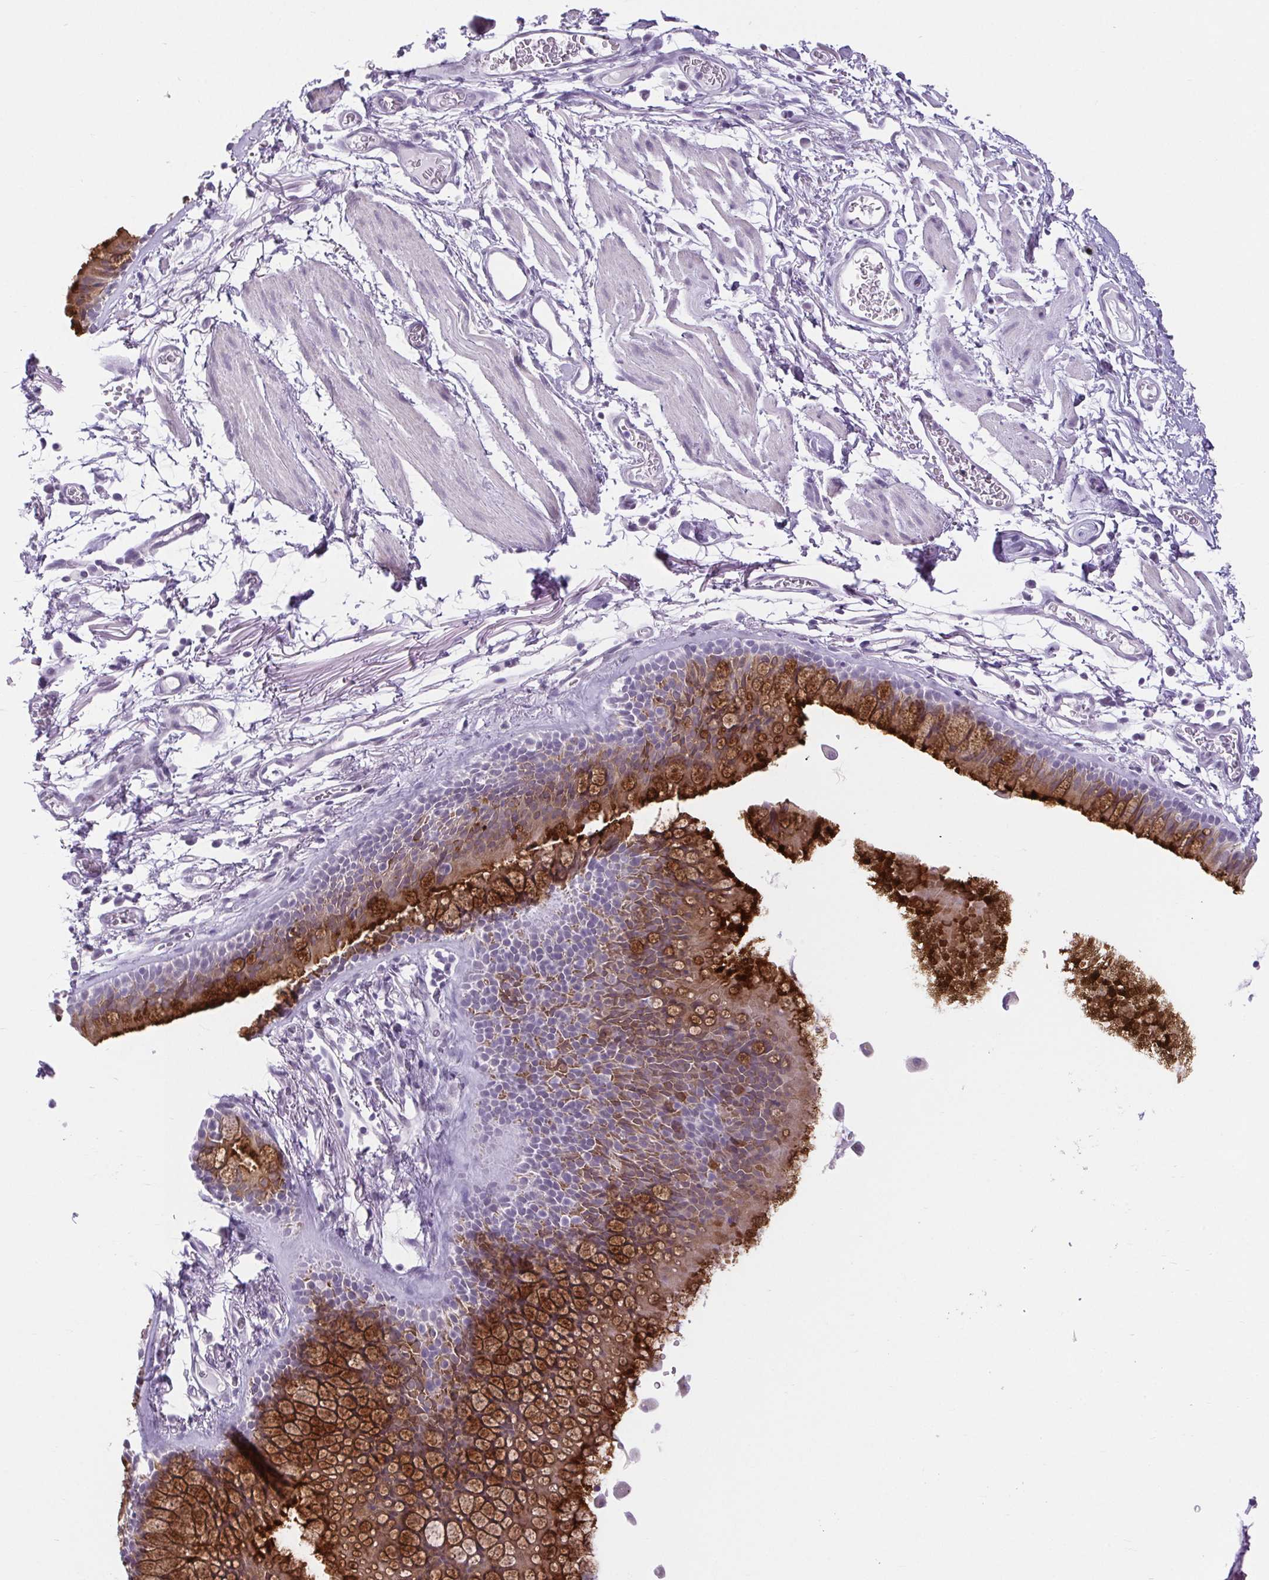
{"staining": {"intensity": "strong", "quantity": "25%-75%", "location": "cytoplasmic/membranous"}, "tissue": "bronchus", "cell_type": "Respiratory epithelial cells", "image_type": "normal", "snomed": [{"axis": "morphology", "description": "Normal tissue, NOS"}, {"axis": "topography", "description": "Cartilage tissue"}, {"axis": "topography", "description": "Bronchus"}], "caption": "IHC (DAB (3,3'-diaminobenzidine)) staining of normal bronchus exhibits strong cytoplasmic/membranous protein staining in approximately 25%-75% of respiratory epithelial cells.", "gene": "BCAS1", "patient": {"sex": "female", "age": 79}}